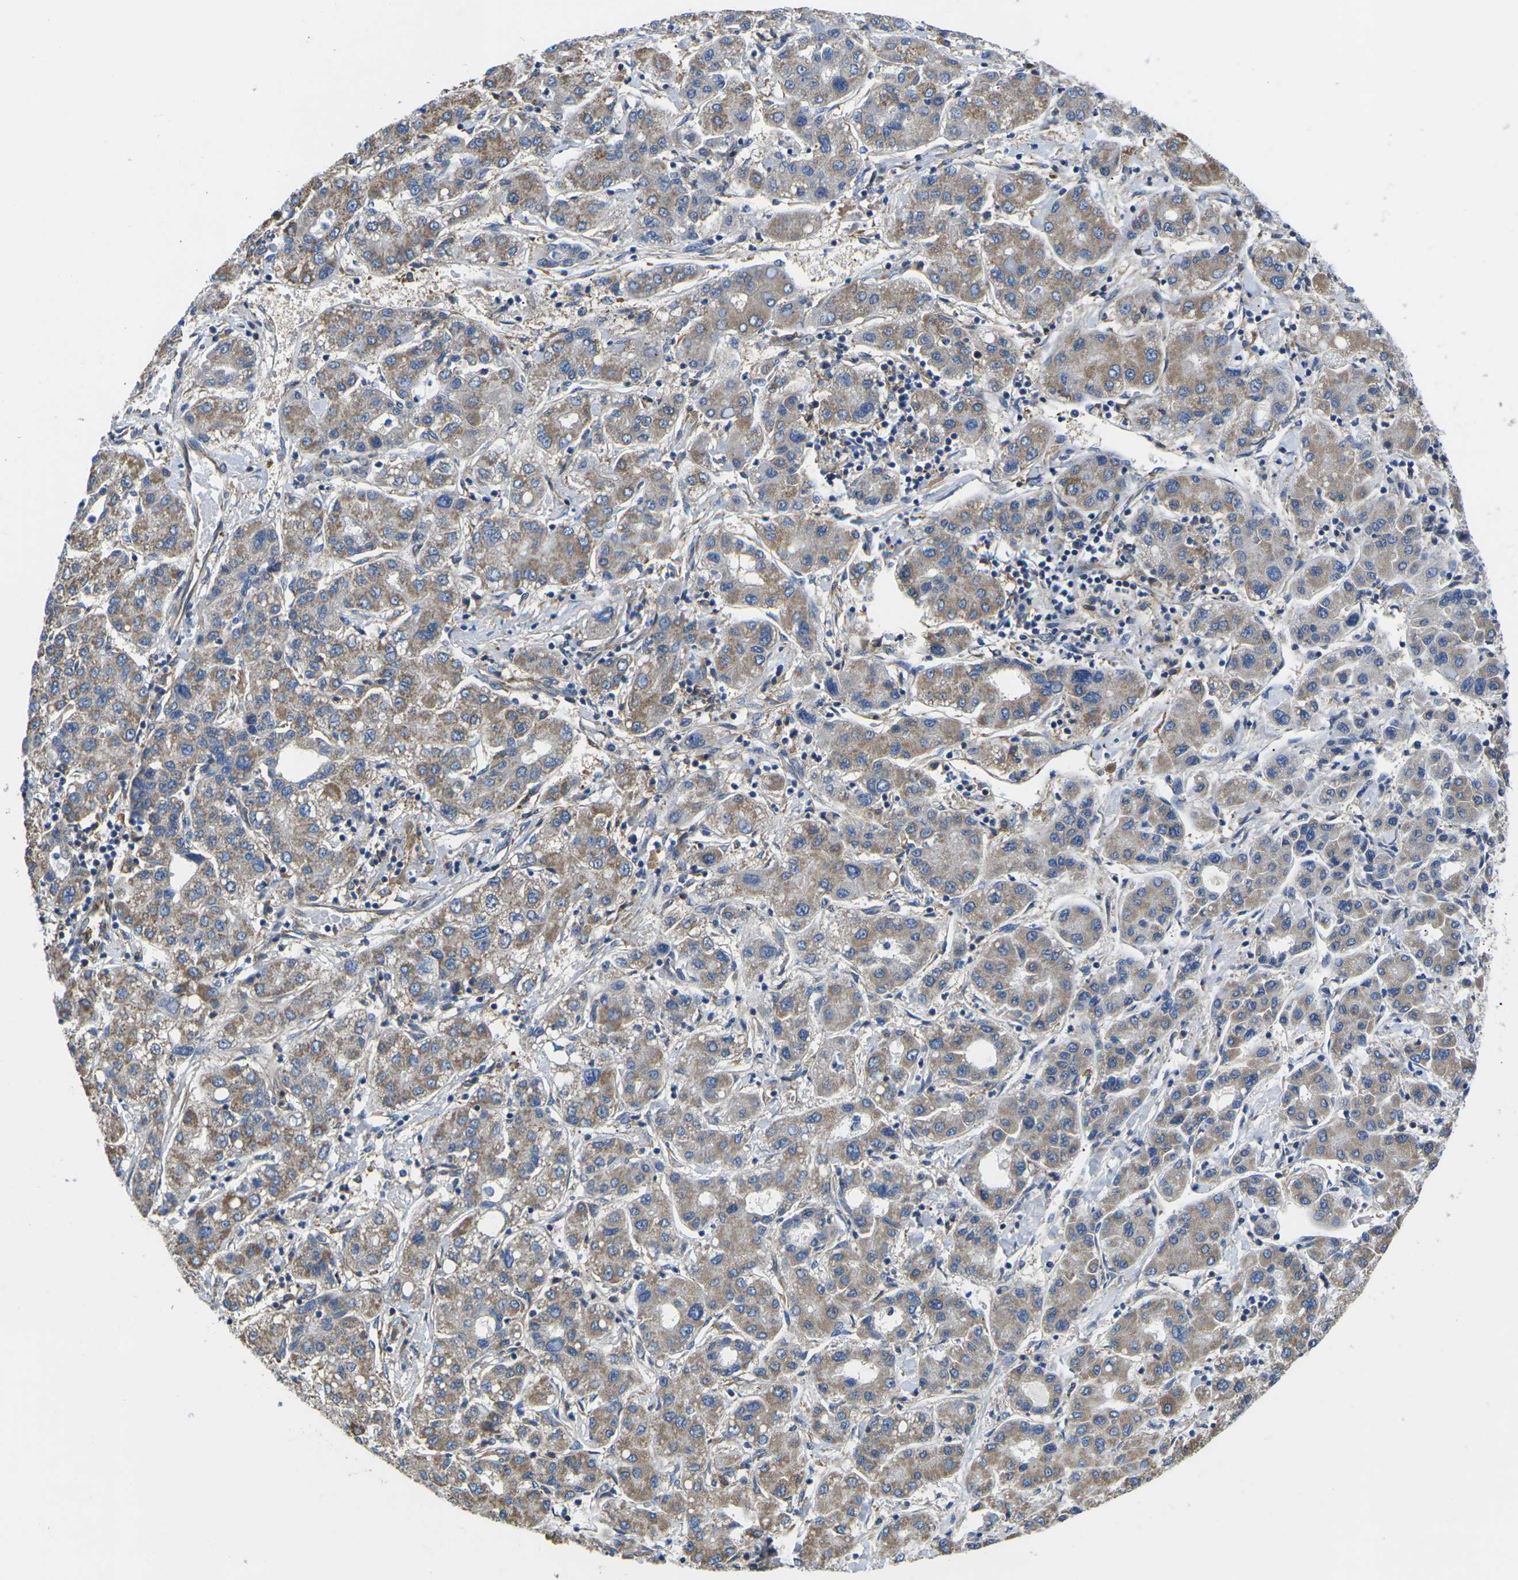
{"staining": {"intensity": "moderate", "quantity": "25%-75%", "location": "cytoplasmic/membranous"}, "tissue": "liver cancer", "cell_type": "Tumor cells", "image_type": "cancer", "snomed": [{"axis": "morphology", "description": "Carcinoma, Hepatocellular, NOS"}, {"axis": "topography", "description": "Liver"}], "caption": "Moderate cytoplasmic/membranous protein positivity is identified in about 25%-75% of tumor cells in liver cancer.", "gene": "TMEFF2", "patient": {"sex": "male", "age": 65}}